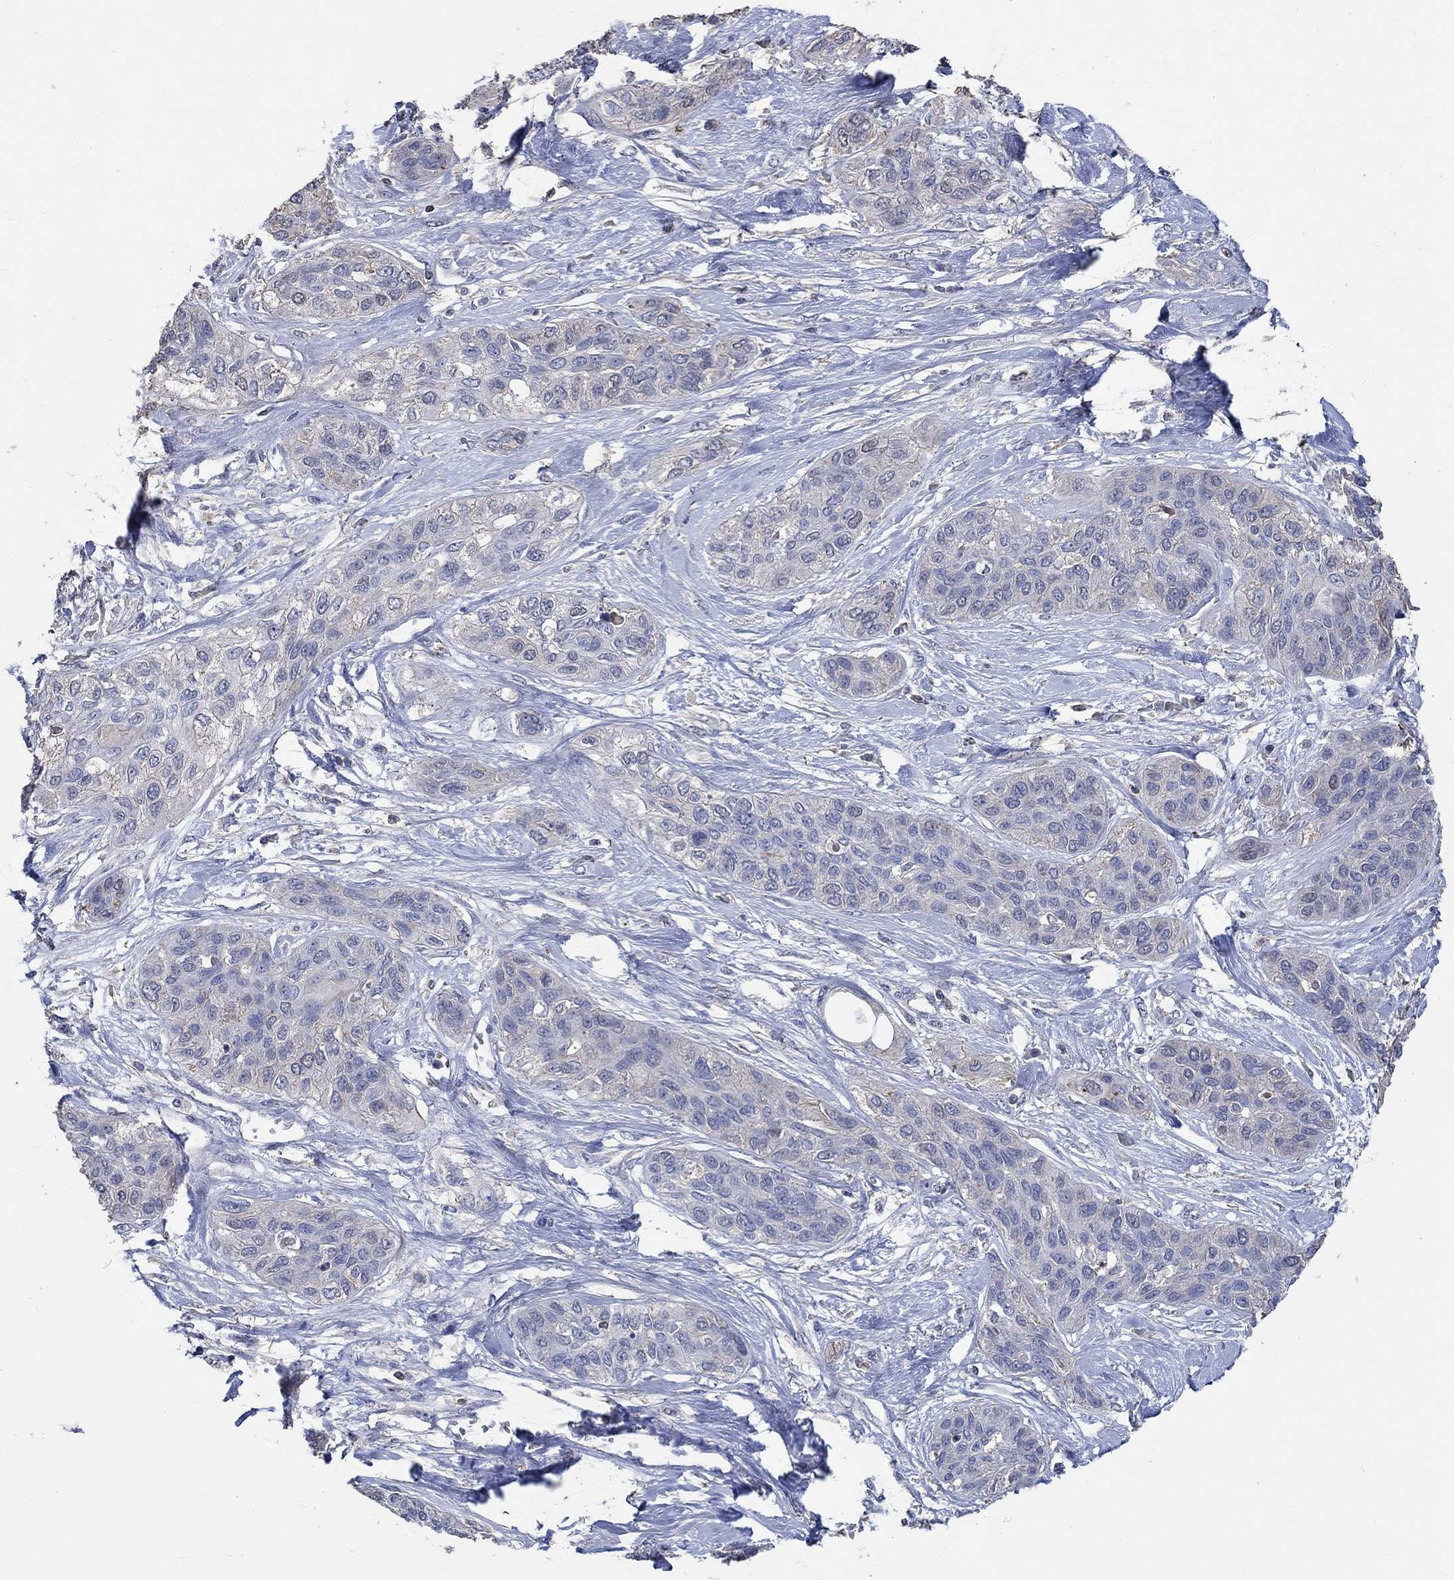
{"staining": {"intensity": "negative", "quantity": "none", "location": "none"}, "tissue": "lung cancer", "cell_type": "Tumor cells", "image_type": "cancer", "snomed": [{"axis": "morphology", "description": "Squamous cell carcinoma, NOS"}, {"axis": "topography", "description": "Lung"}], "caption": "Immunohistochemistry (IHC) photomicrograph of human lung cancer (squamous cell carcinoma) stained for a protein (brown), which shows no staining in tumor cells.", "gene": "TNFAIP8L3", "patient": {"sex": "female", "age": 70}}